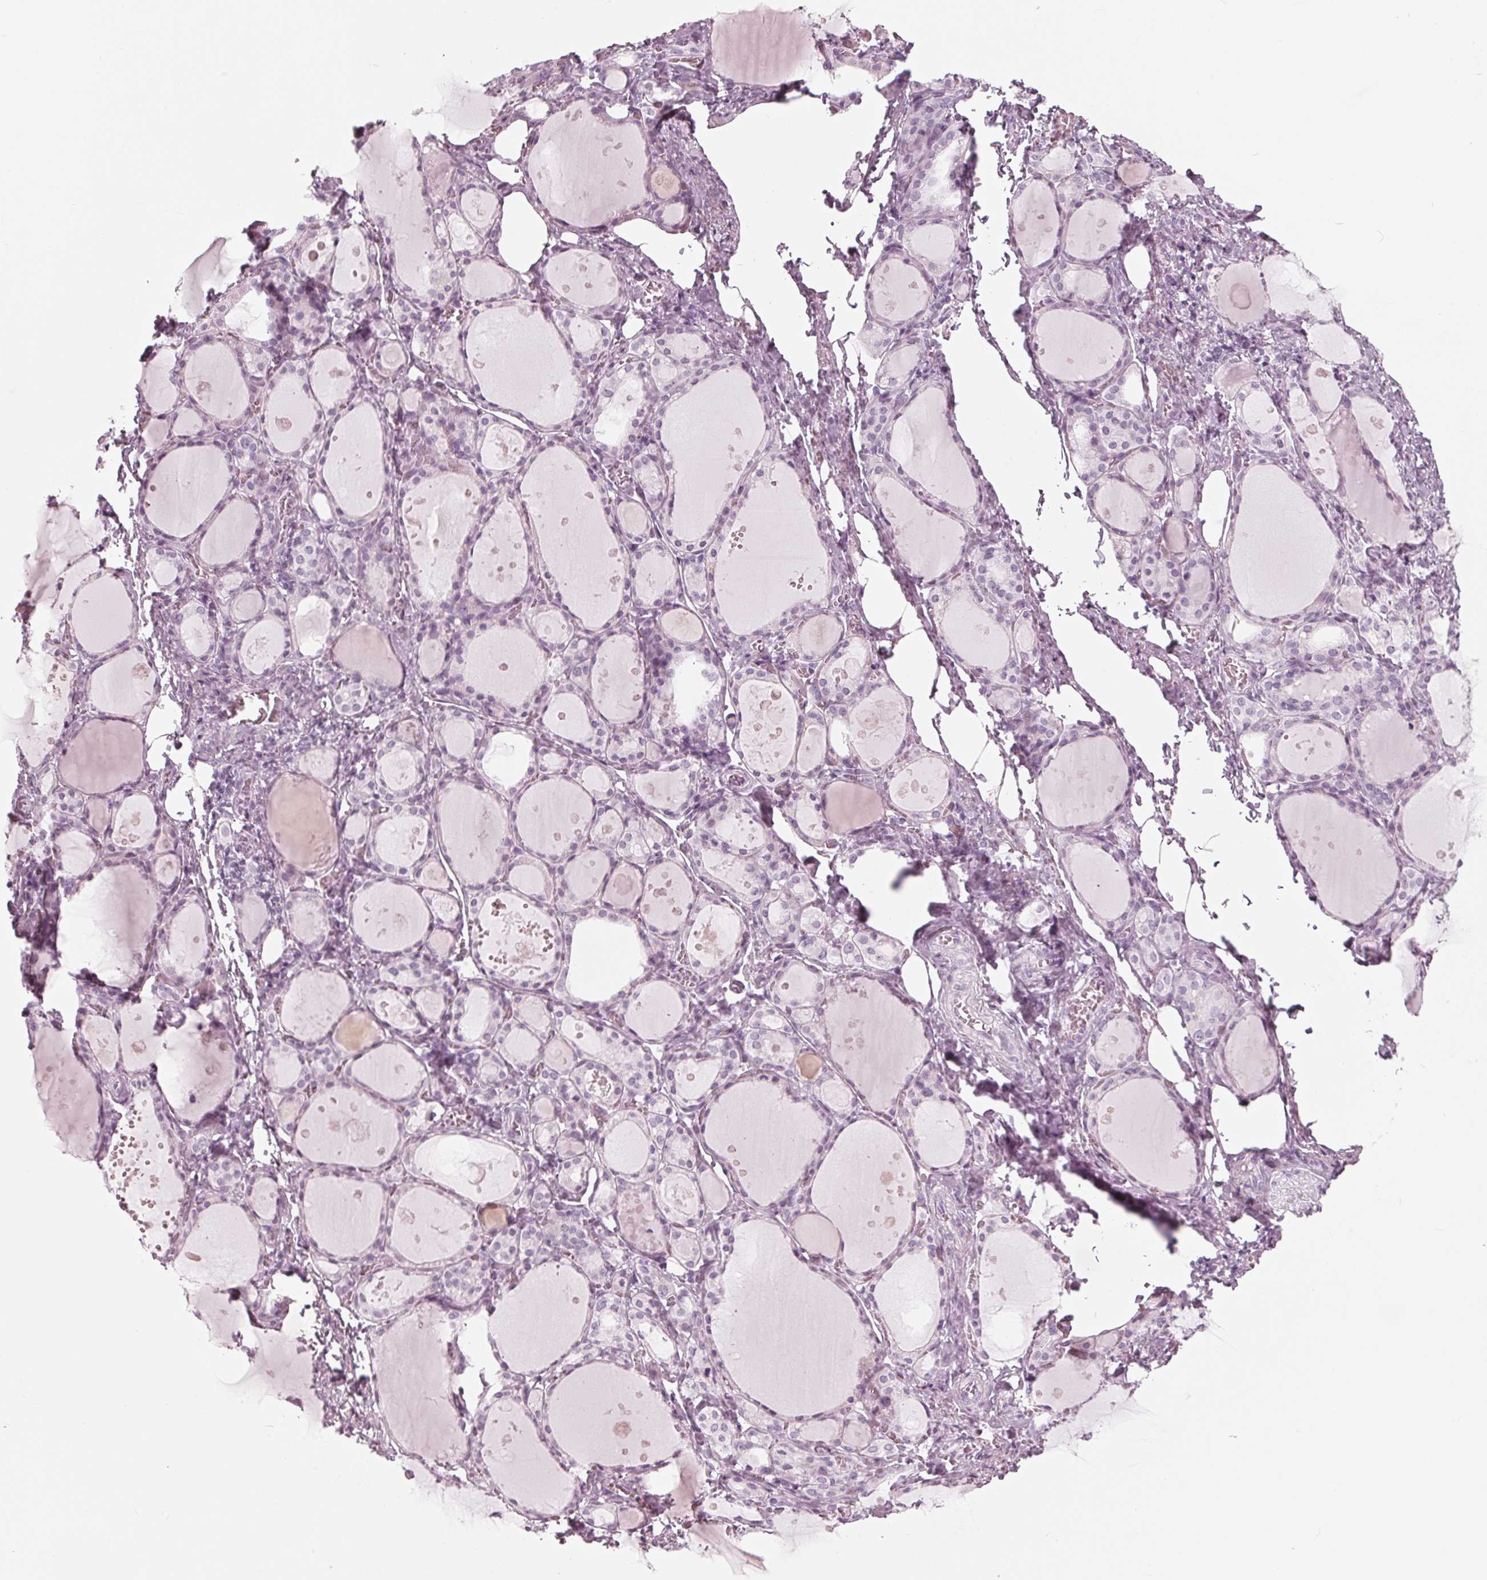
{"staining": {"intensity": "negative", "quantity": "none", "location": "none"}, "tissue": "thyroid gland", "cell_type": "Glandular cells", "image_type": "normal", "snomed": [{"axis": "morphology", "description": "Normal tissue, NOS"}, {"axis": "topography", "description": "Thyroid gland"}], "caption": "Glandular cells show no significant expression in unremarkable thyroid gland.", "gene": "KRT28", "patient": {"sex": "male", "age": 68}}